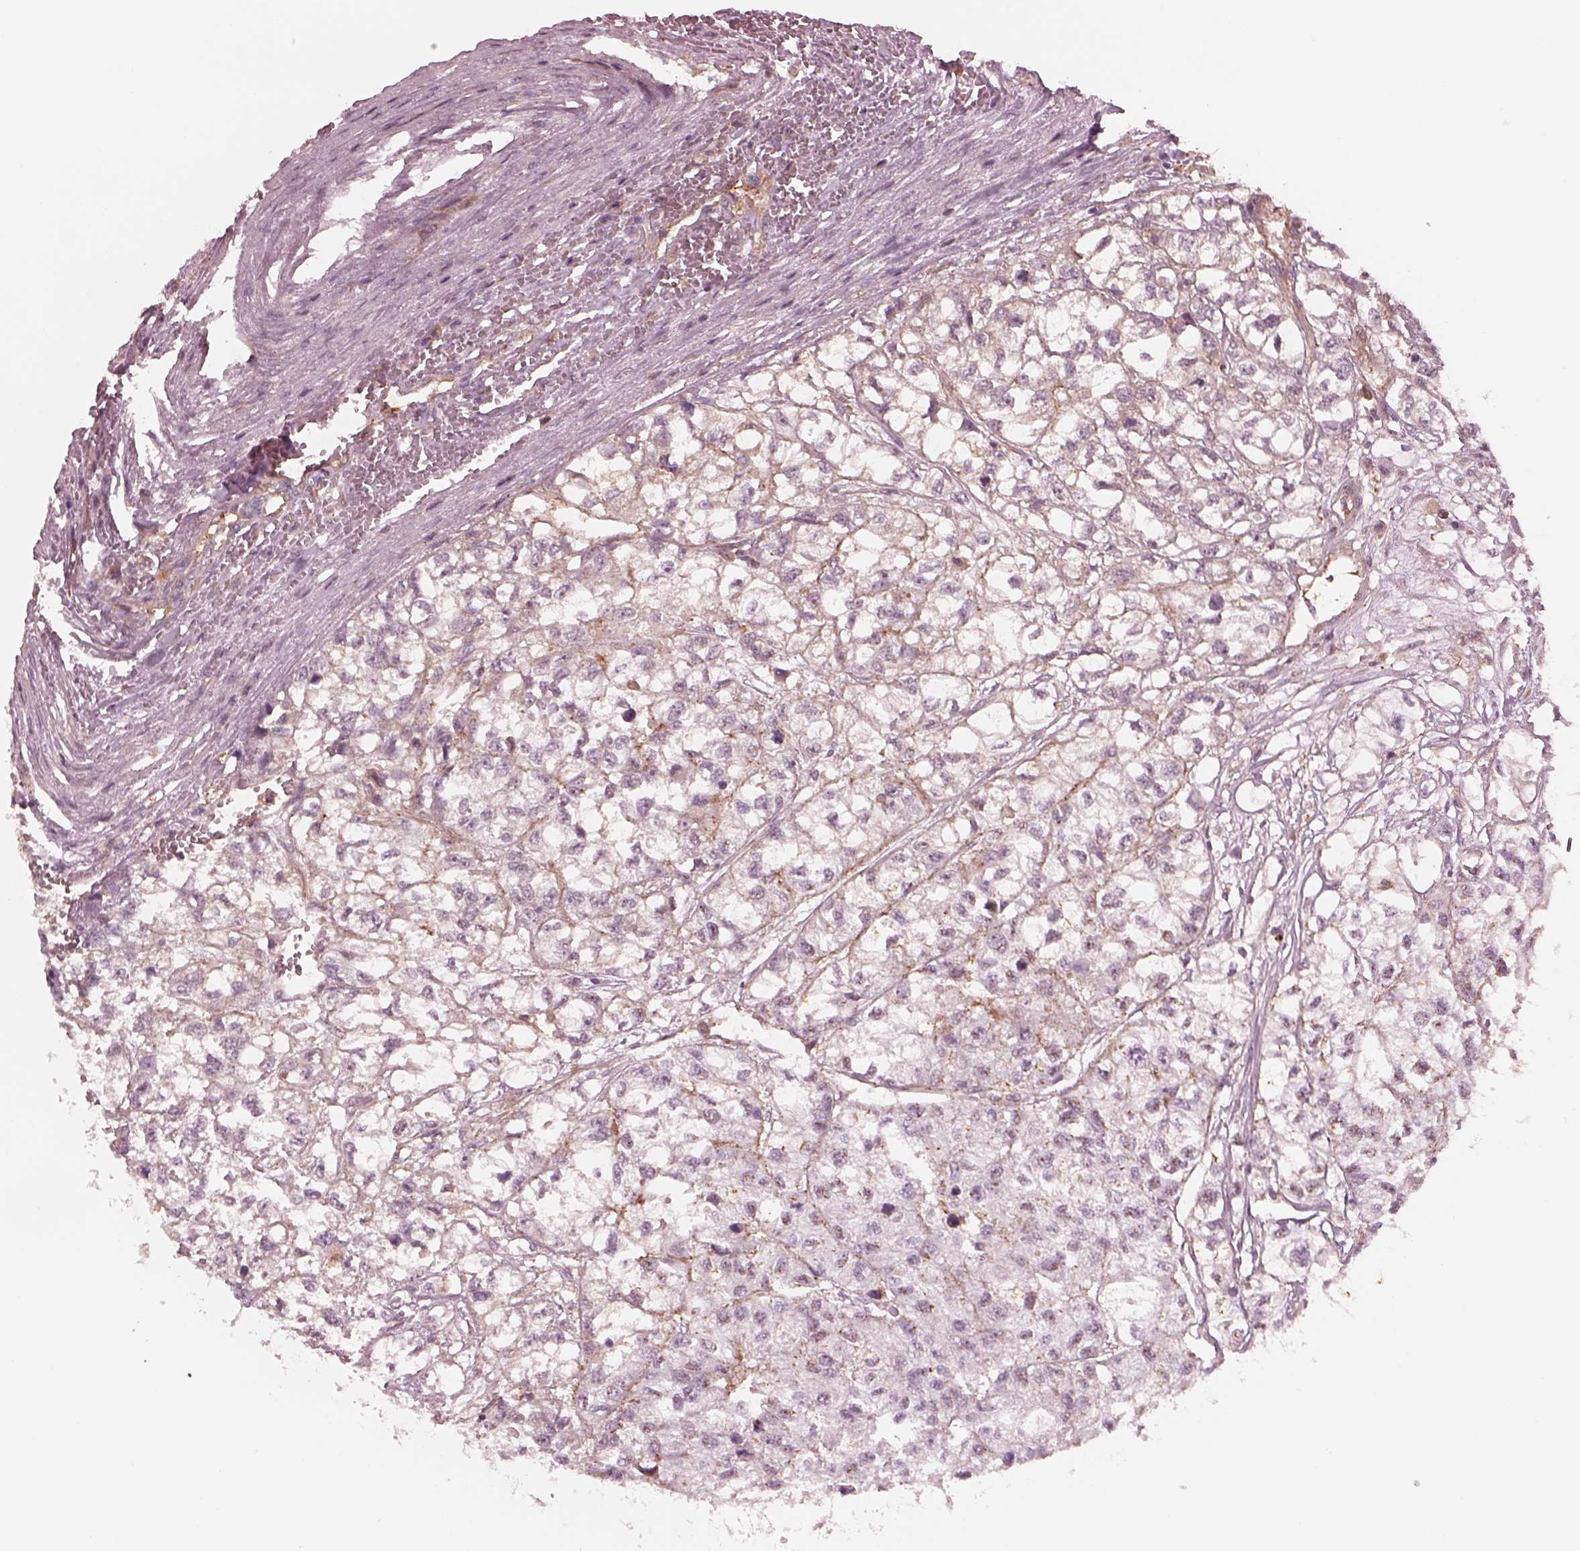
{"staining": {"intensity": "negative", "quantity": "none", "location": "none"}, "tissue": "renal cancer", "cell_type": "Tumor cells", "image_type": "cancer", "snomed": [{"axis": "morphology", "description": "Adenocarcinoma, NOS"}, {"axis": "topography", "description": "Kidney"}], "caption": "This is an immunohistochemistry image of renal cancer. There is no positivity in tumor cells.", "gene": "STK33", "patient": {"sex": "male", "age": 56}}